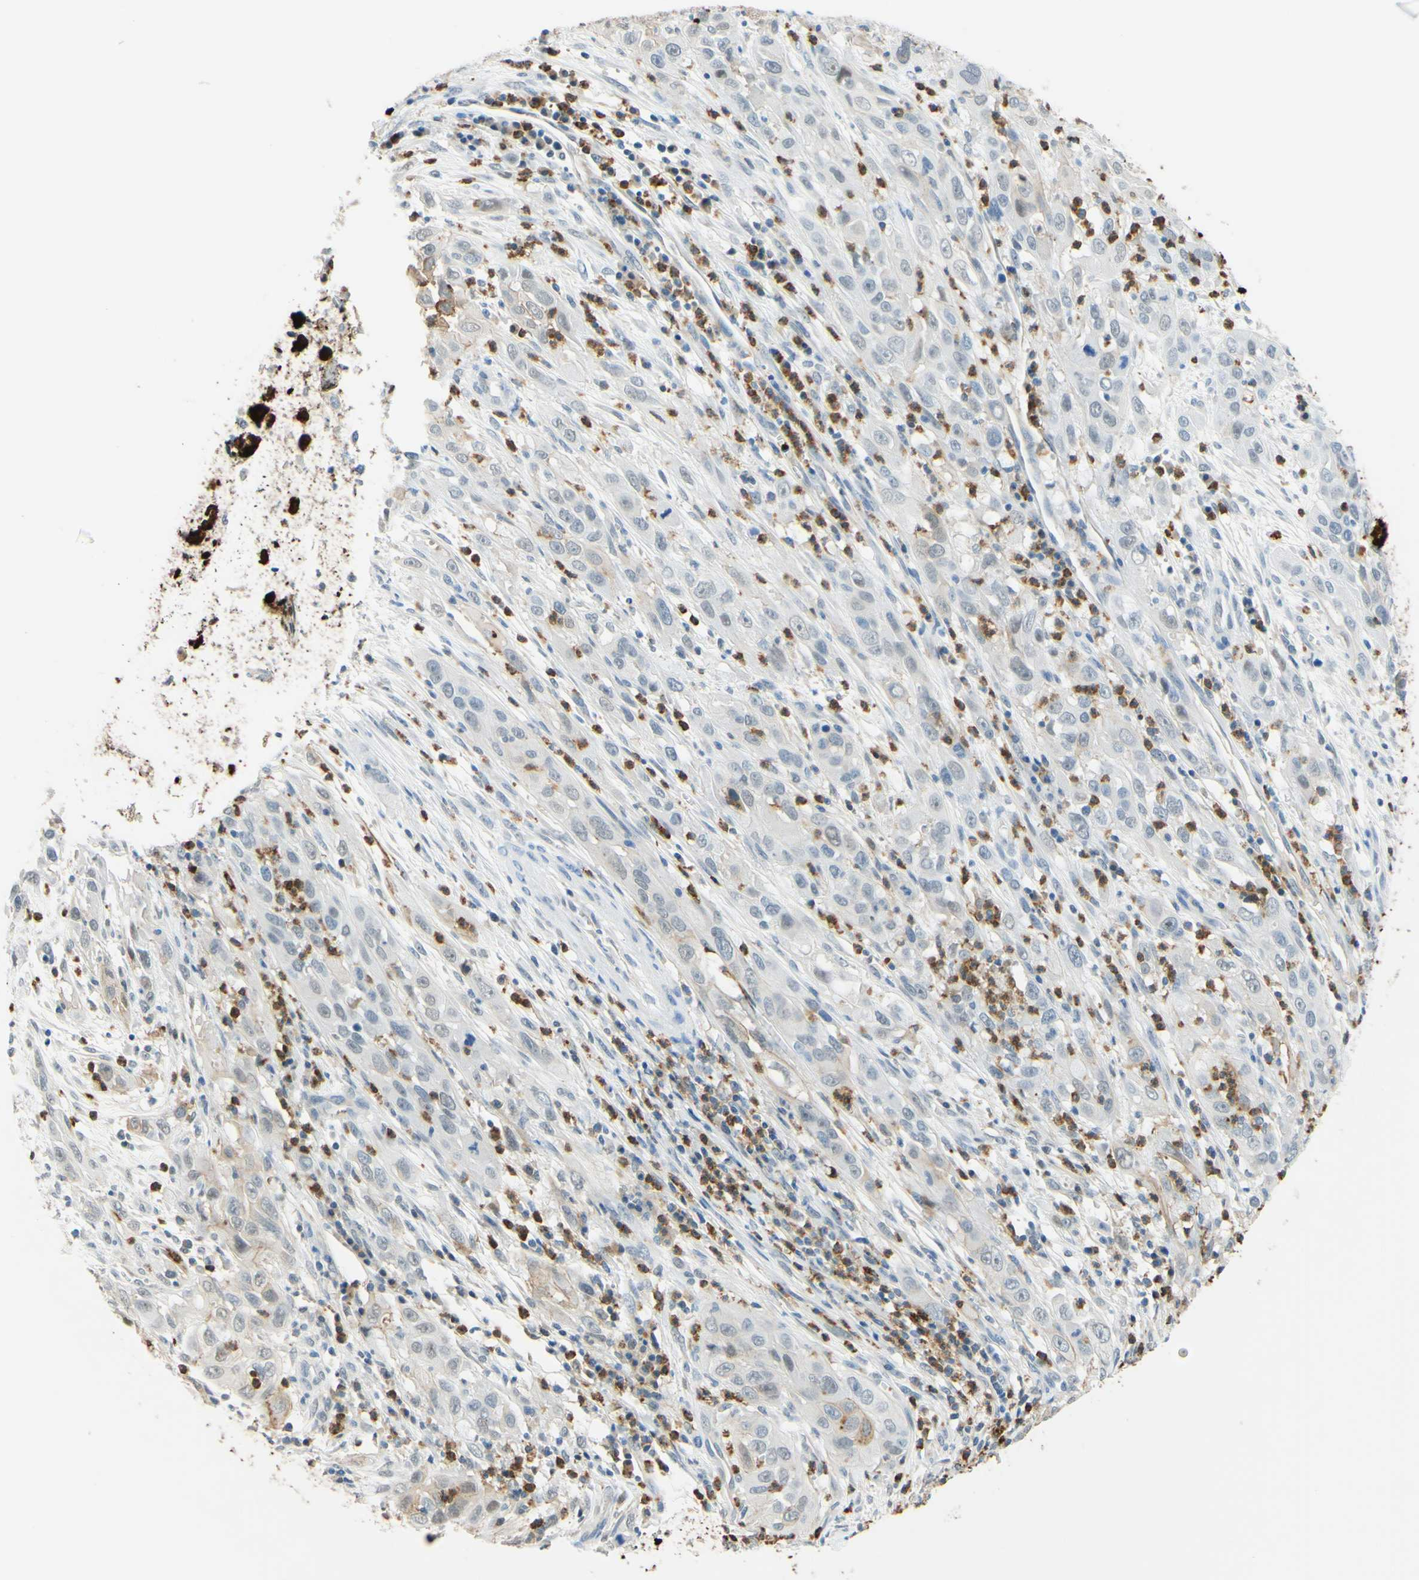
{"staining": {"intensity": "weak", "quantity": "<25%", "location": "cytoplasmic/membranous"}, "tissue": "cervical cancer", "cell_type": "Tumor cells", "image_type": "cancer", "snomed": [{"axis": "morphology", "description": "Squamous cell carcinoma, NOS"}, {"axis": "topography", "description": "Cervix"}], "caption": "Protein analysis of squamous cell carcinoma (cervical) displays no significant positivity in tumor cells. Nuclei are stained in blue.", "gene": "TREM2", "patient": {"sex": "female", "age": 32}}